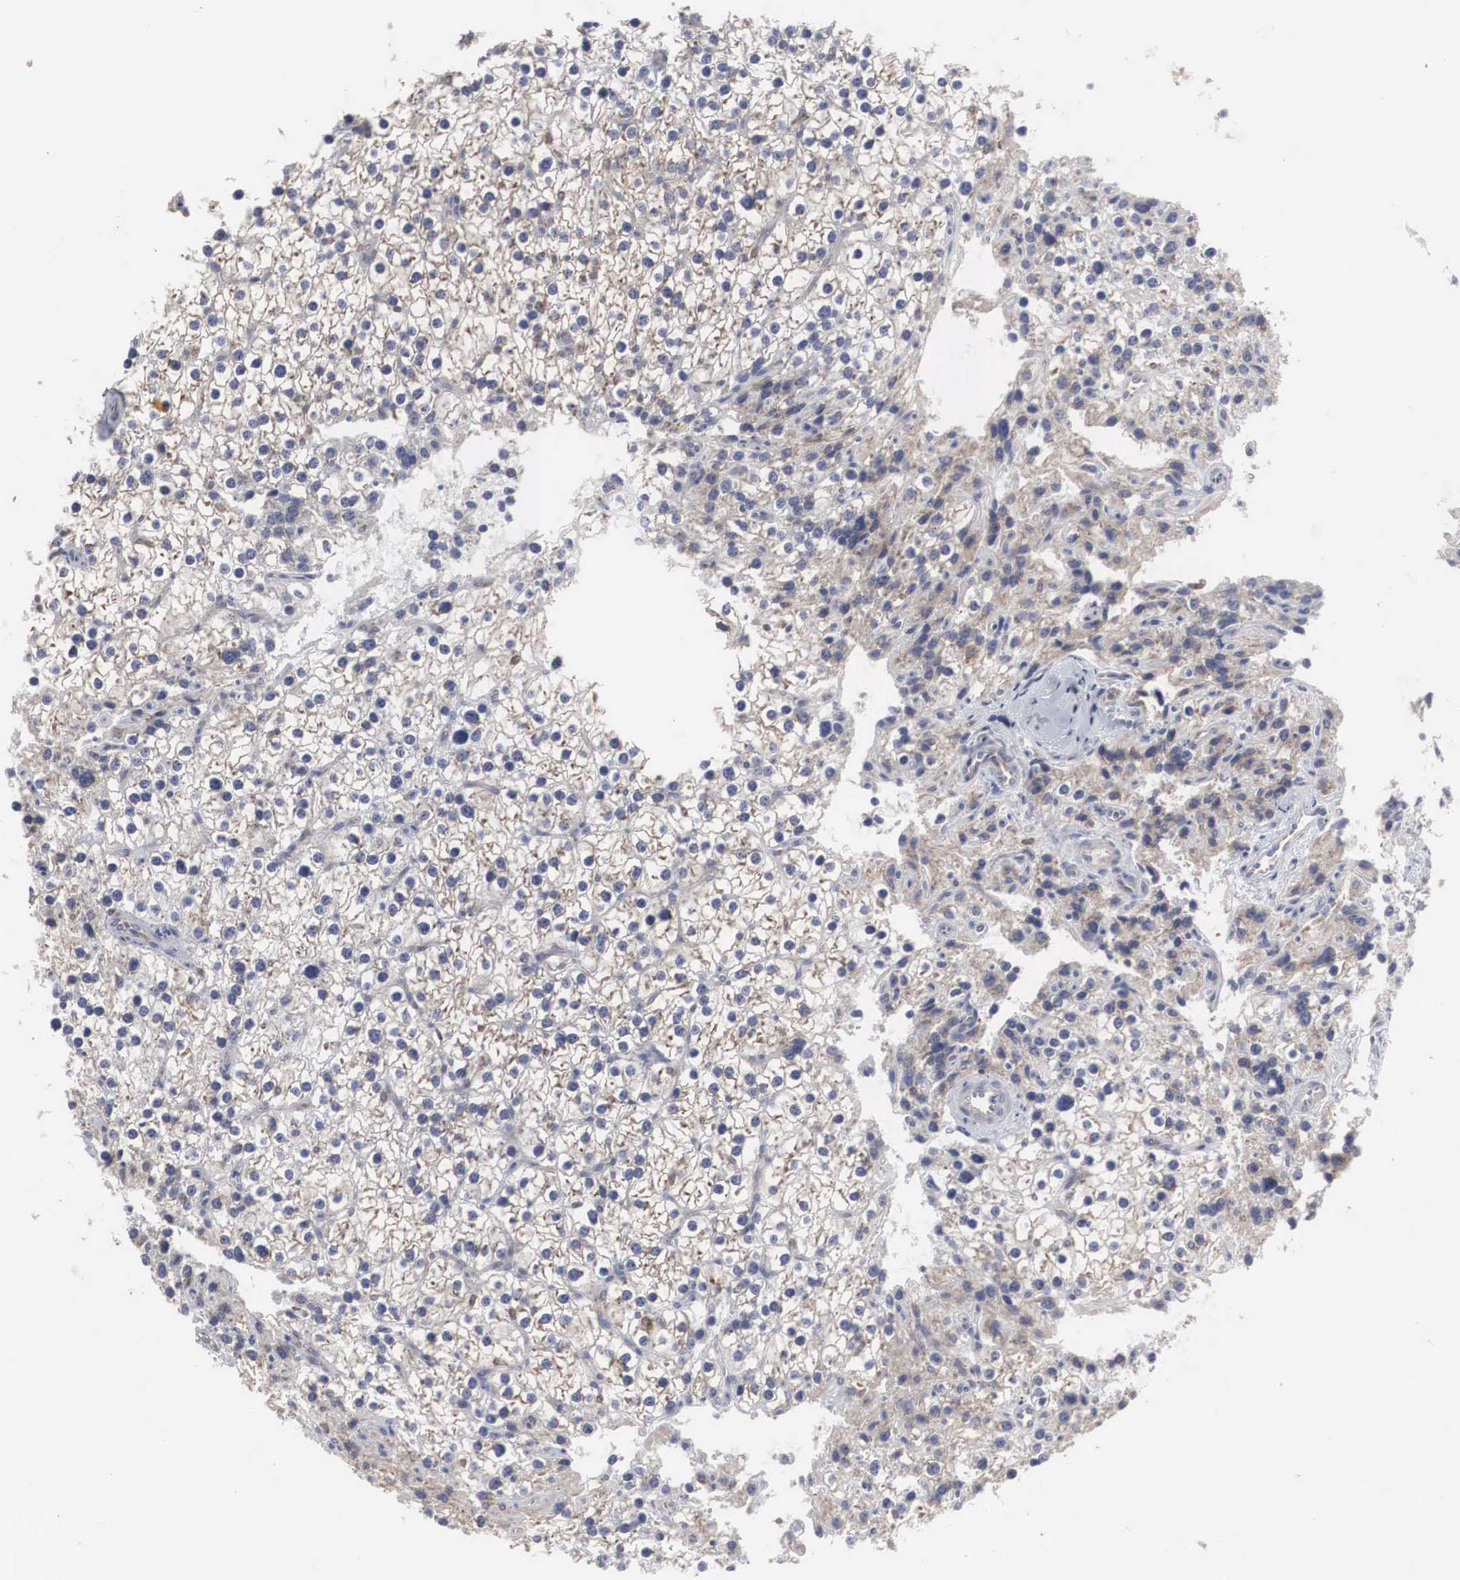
{"staining": {"intensity": "weak", "quantity": ">75%", "location": "cytoplasmic/membranous"}, "tissue": "parathyroid gland", "cell_type": "Glandular cells", "image_type": "normal", "snomed": [{"axis": "morphology", "description": "Normal tissue, NOS"}, {"axis": "topography", "description": "Parathyroid gland"}], "caption": "This is a photomicrograph of IHC staining of benign parathyroid gland, which shows weak expression in the cytoplasmic/membranous of glandular cells.", "gene": "CTAGE15", "patient": {"sex": "female", "age": 54}}